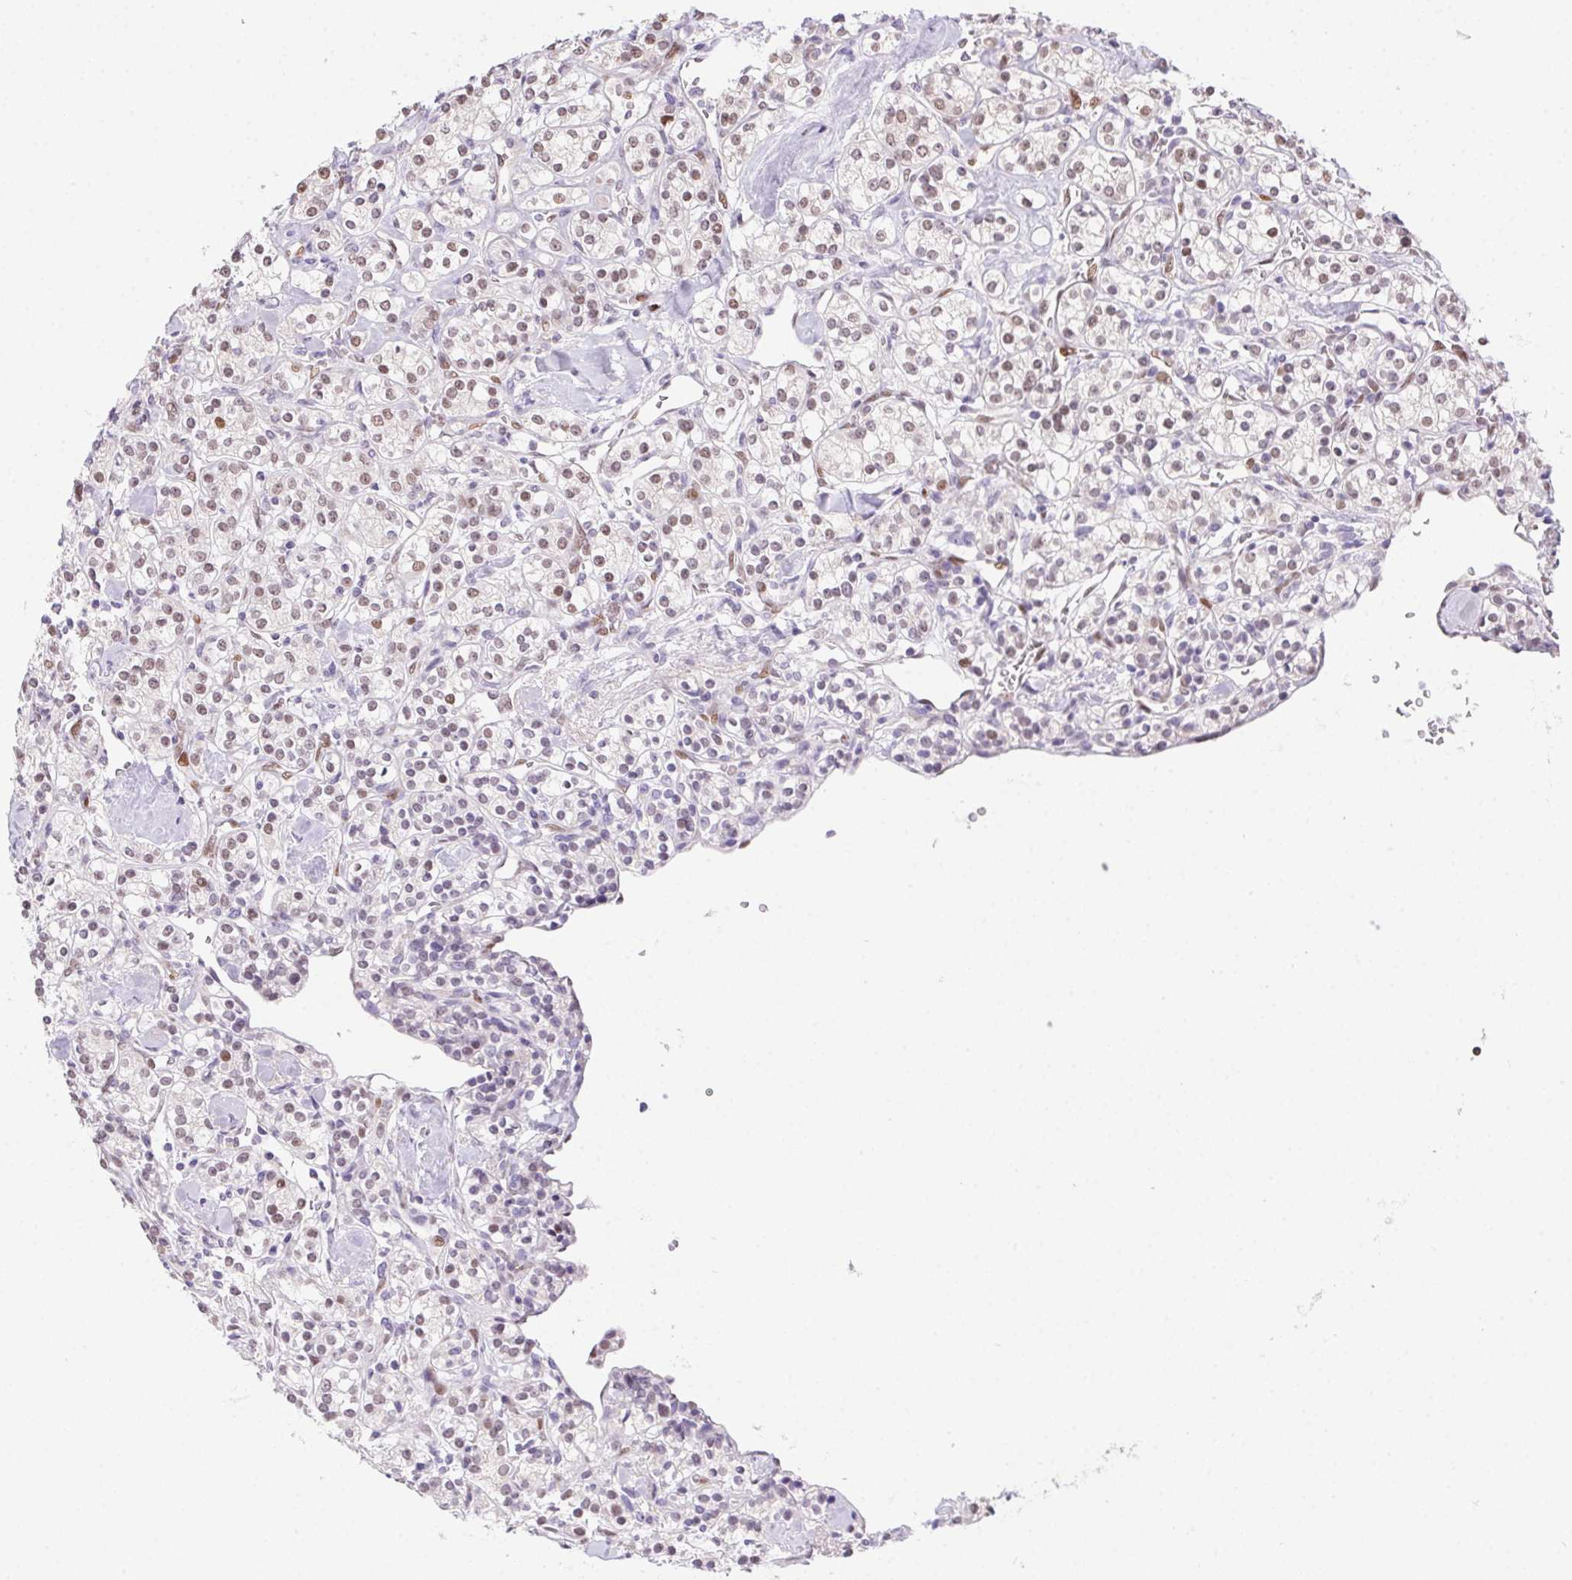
{"staining": {"intensity": "weak", "quantity": "25%-75%", "location": "nuclear"}, "tissue": "renal cancer", "cell_type": "Tumor cells", "image_type": "cancer", "snomed": [{"axis": "morphology", "description": "Adenocarcinoma, NOS"}, {"axis": "topography", "description": "Kidney"}], "caption": "Renal cancer stained for a protein displays weak nuclear positivity in tumor cells.", "gene": "SP9", "patient": {"sex": "male", "age": 77}}